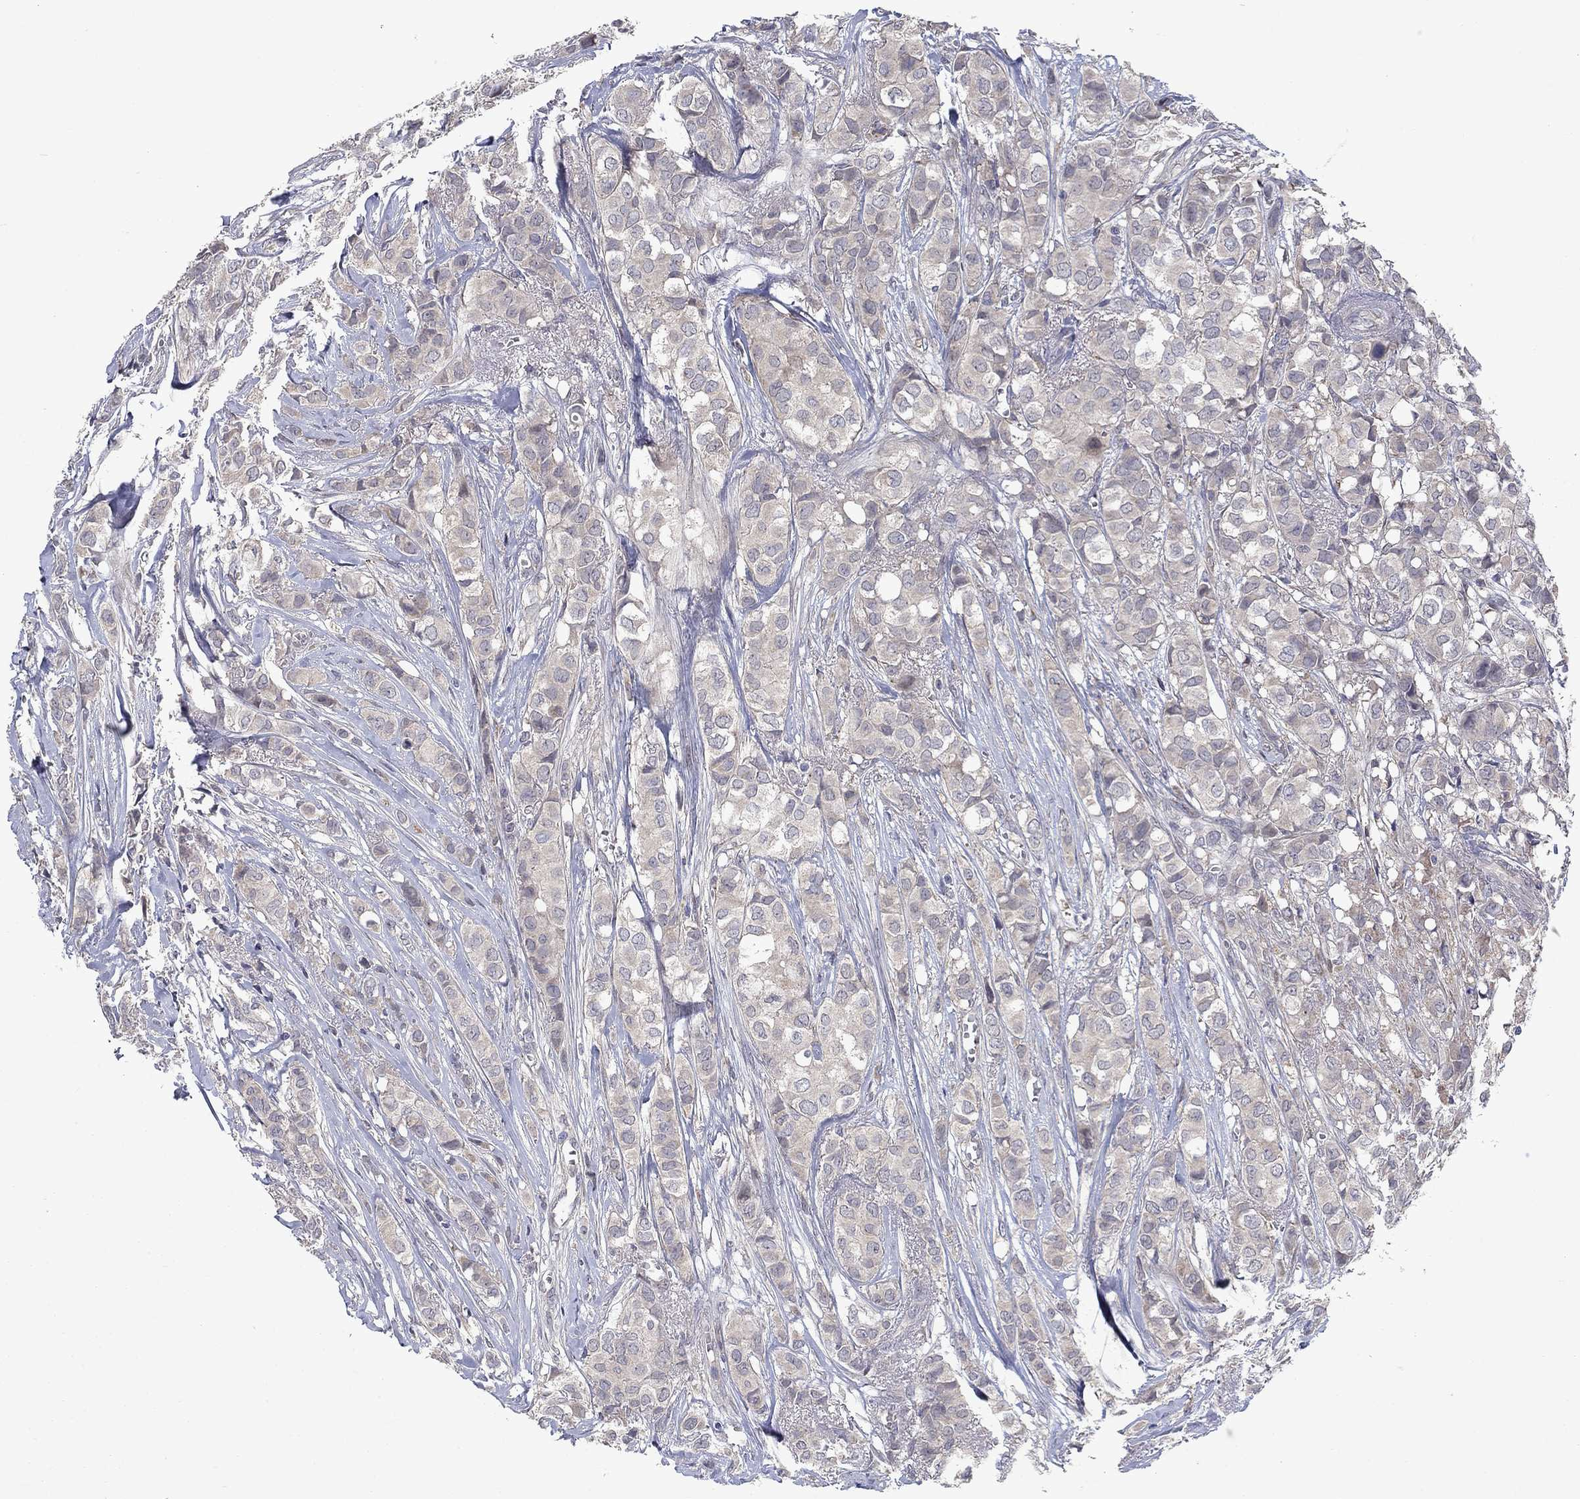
{"staining": {"intensity": "negative", "quantity": "none", "location": "none"}, "tissue": "breast cancer", "cell_type": "Tumor cells", "image_type": "cancer", "snomed": [{"axis": "morphology", "description": "Duct carcinoma"}, {"axis": "topography", "description": "Breast"}], "caption": "High power microscopy histopathology image of an immunohistochemistry photomicrograph of breast cancer, revealing no significant expression in tumor cells.", "gene": "FAM3B", "patient": {"sex": "female", "age": 85}}